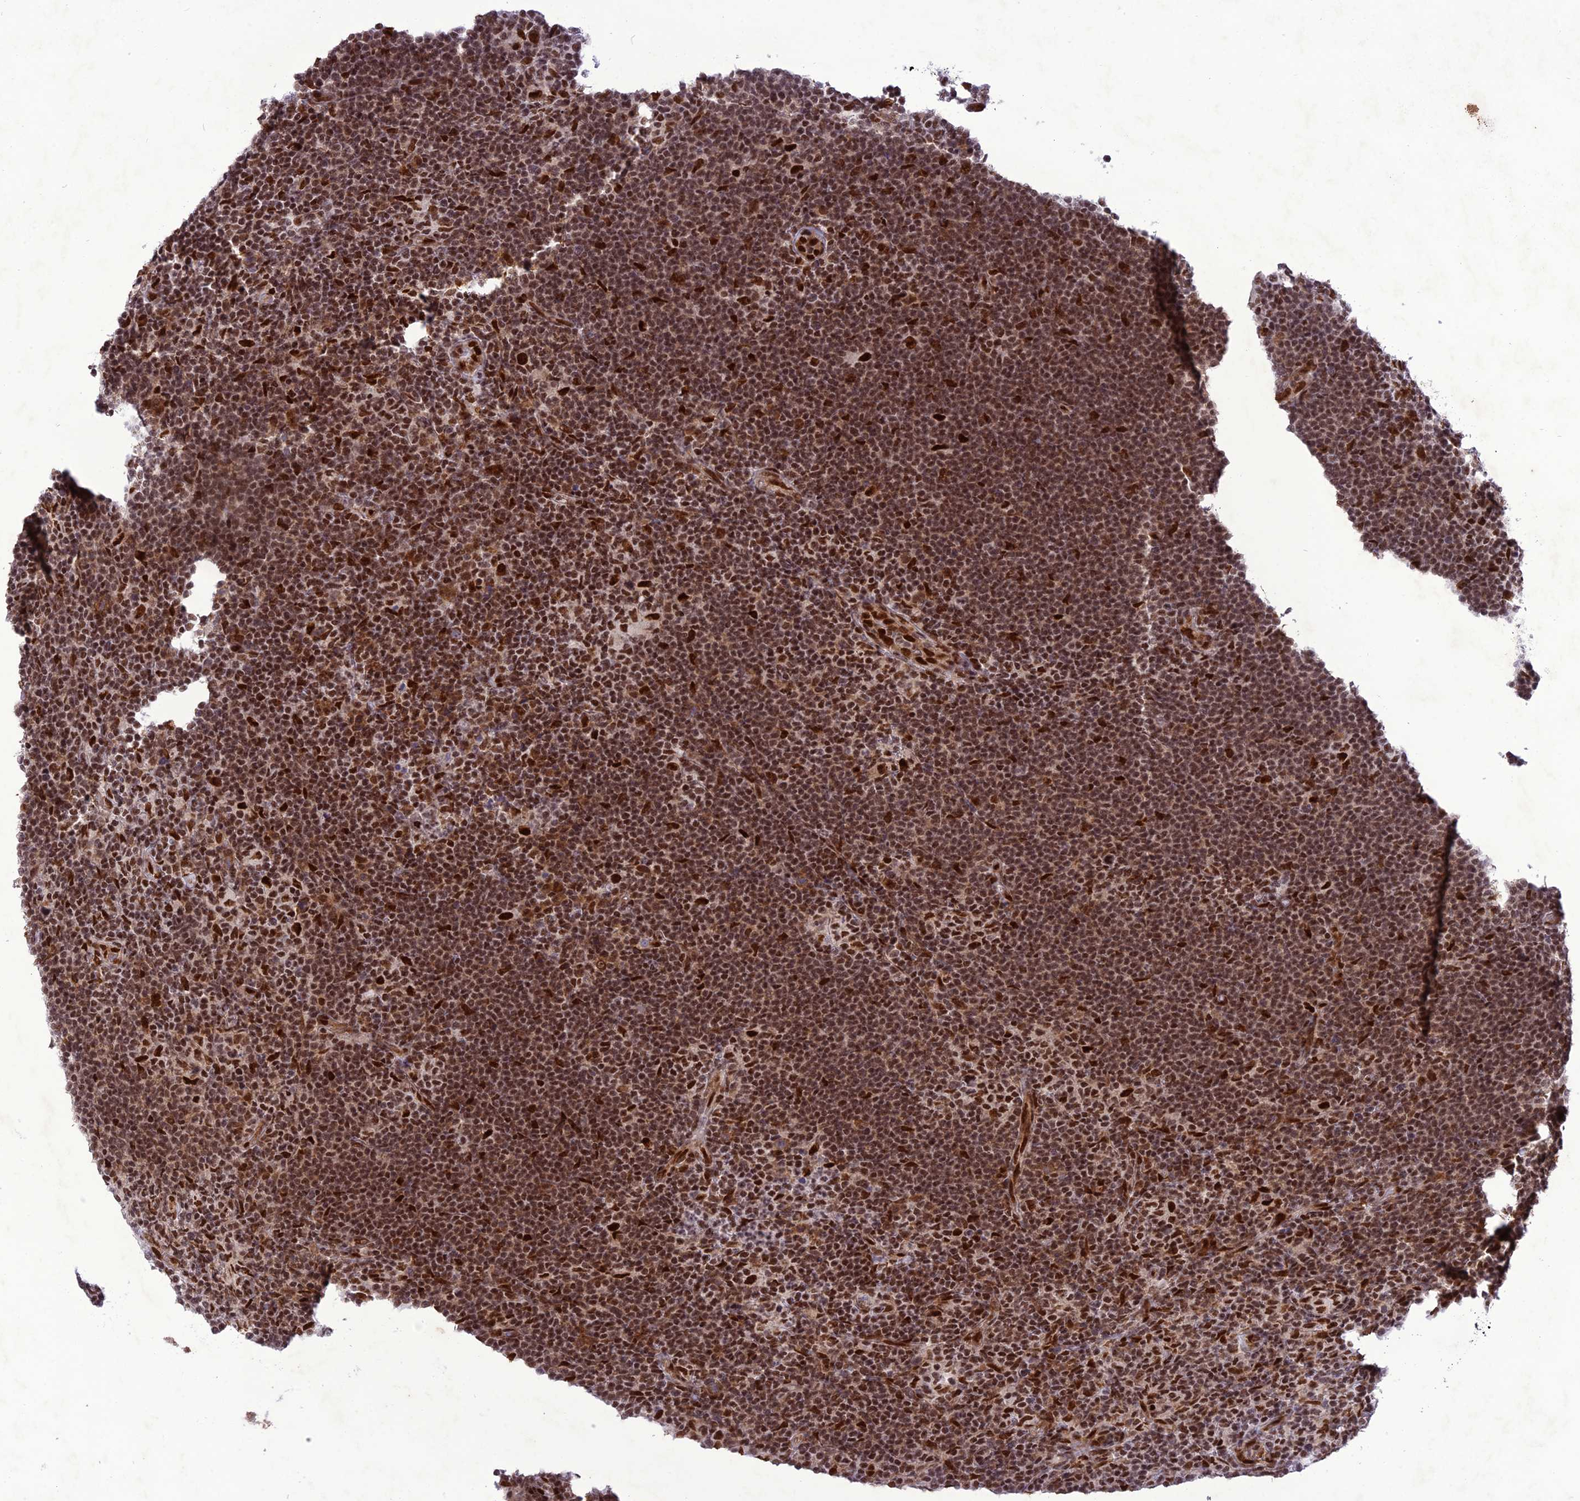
{"staining": {"intensity": "strong", "quantity": ">75%", "location": "nuclear"}, "tissue": "lymphoma", "cell_type": "Tumor cells", "image_type": "cancer", "snomed": [{"axis": "morphology", "description": "Hodgkin's disease, NOS"}, {"axis": "topography", "description": "Lymph node"}], "caption": "An immunohistochemistry (IHC) micrograph of neoplastic tissue is shown. Protein staining in brown shows strong nuclear positivity in Hodgkin's disease within tumor cells.", "gene": "DDX1", "patient": {"sex": "female", "age": 57}}